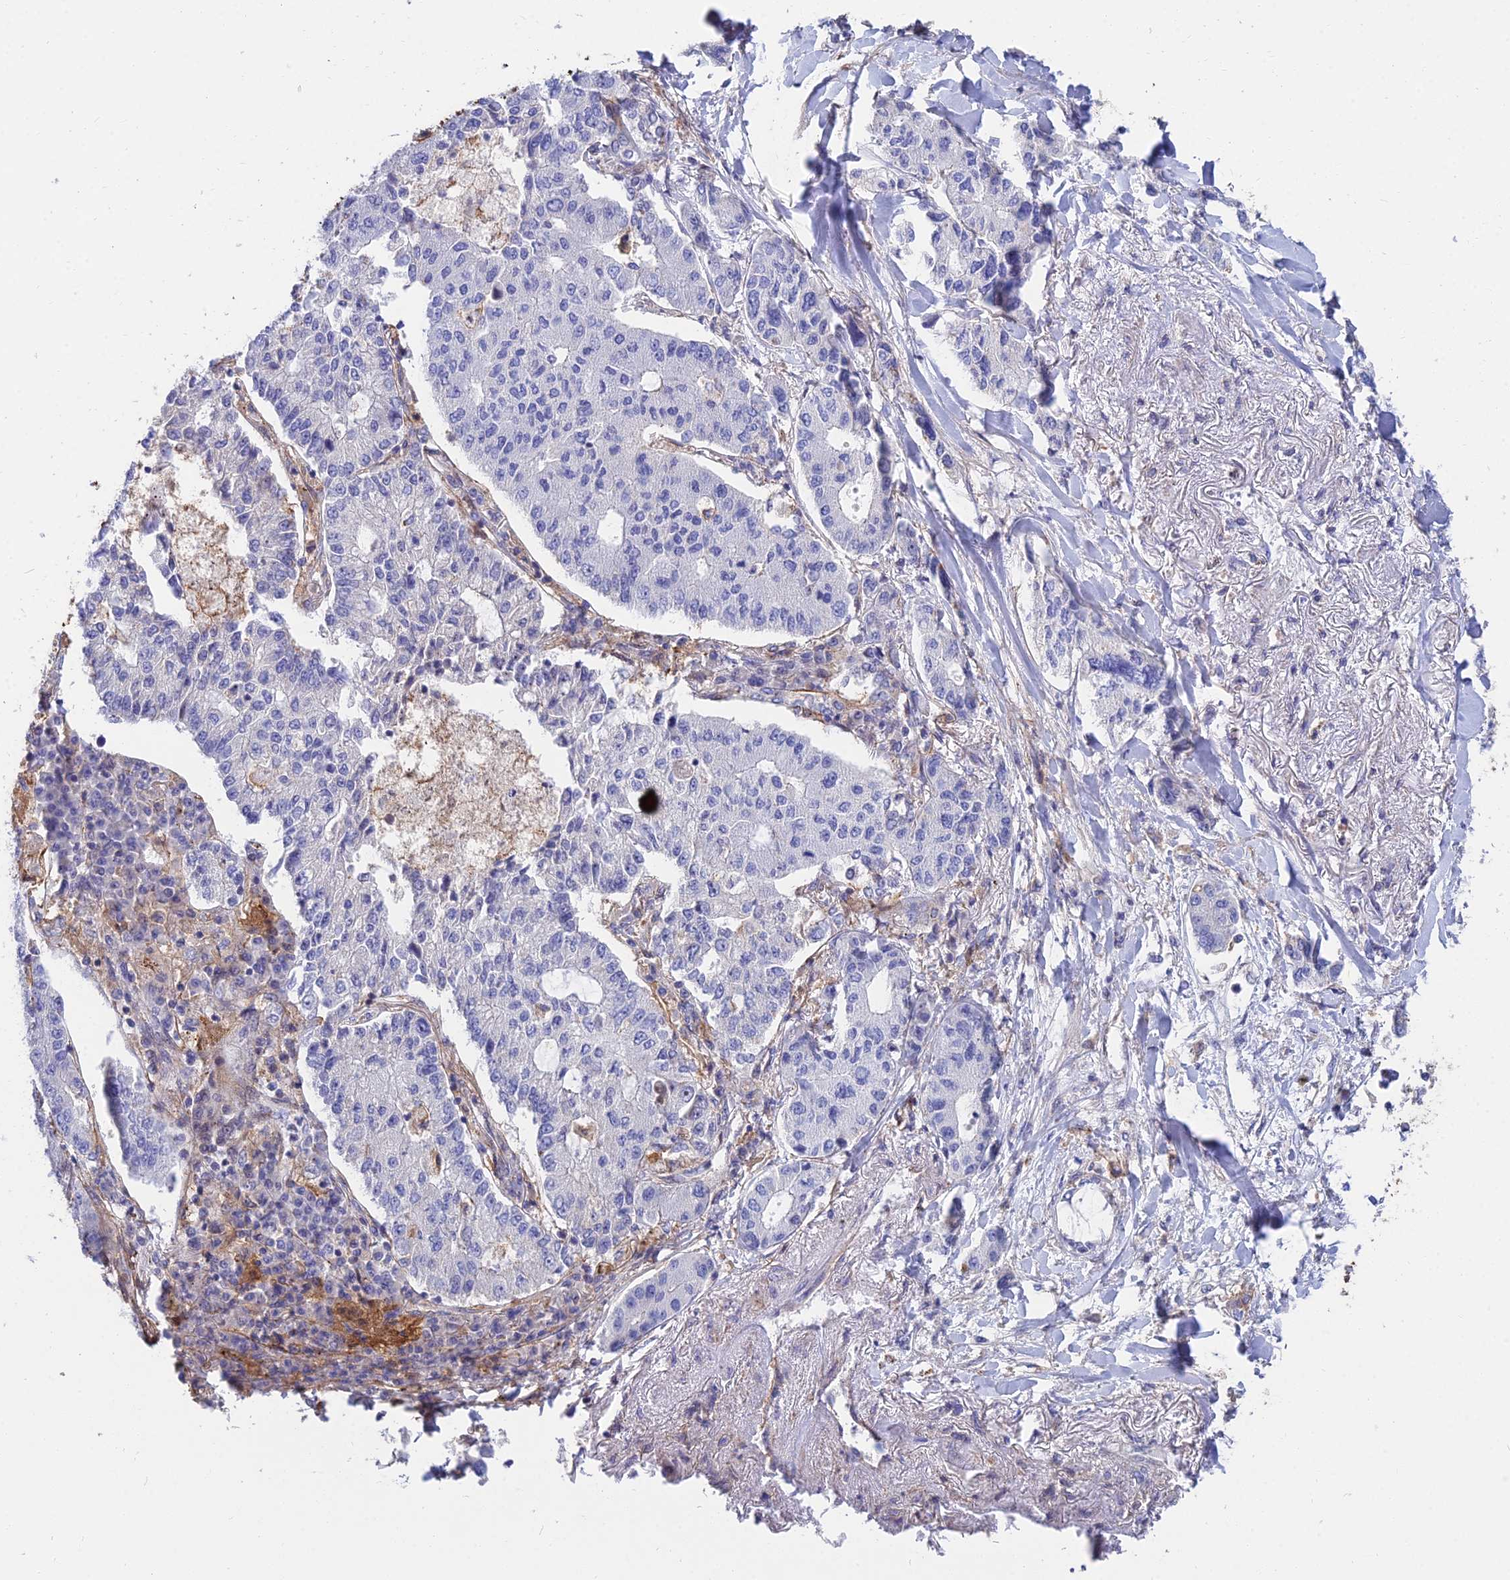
{"staining": {"intensity": "negative", "quantity": "none", "location": "none"}, "tissue": "lung cancer", "cell_type": "Tumor cells", "image_type": "cancer", "snomed": [{"axis": "morphology", "description": "Adenocarcinoma, NOS"}, {"axis": "topography", "description": "Lung"}], "caption": "Tumor cells show no significant protein positivity in lung cancer. (DAB immunohistochemistry (IHC) visualized using brightfield microscopy, high magnification).", "gene": "TRIM43B", "patient": {"sex": "male", "age": 49}}